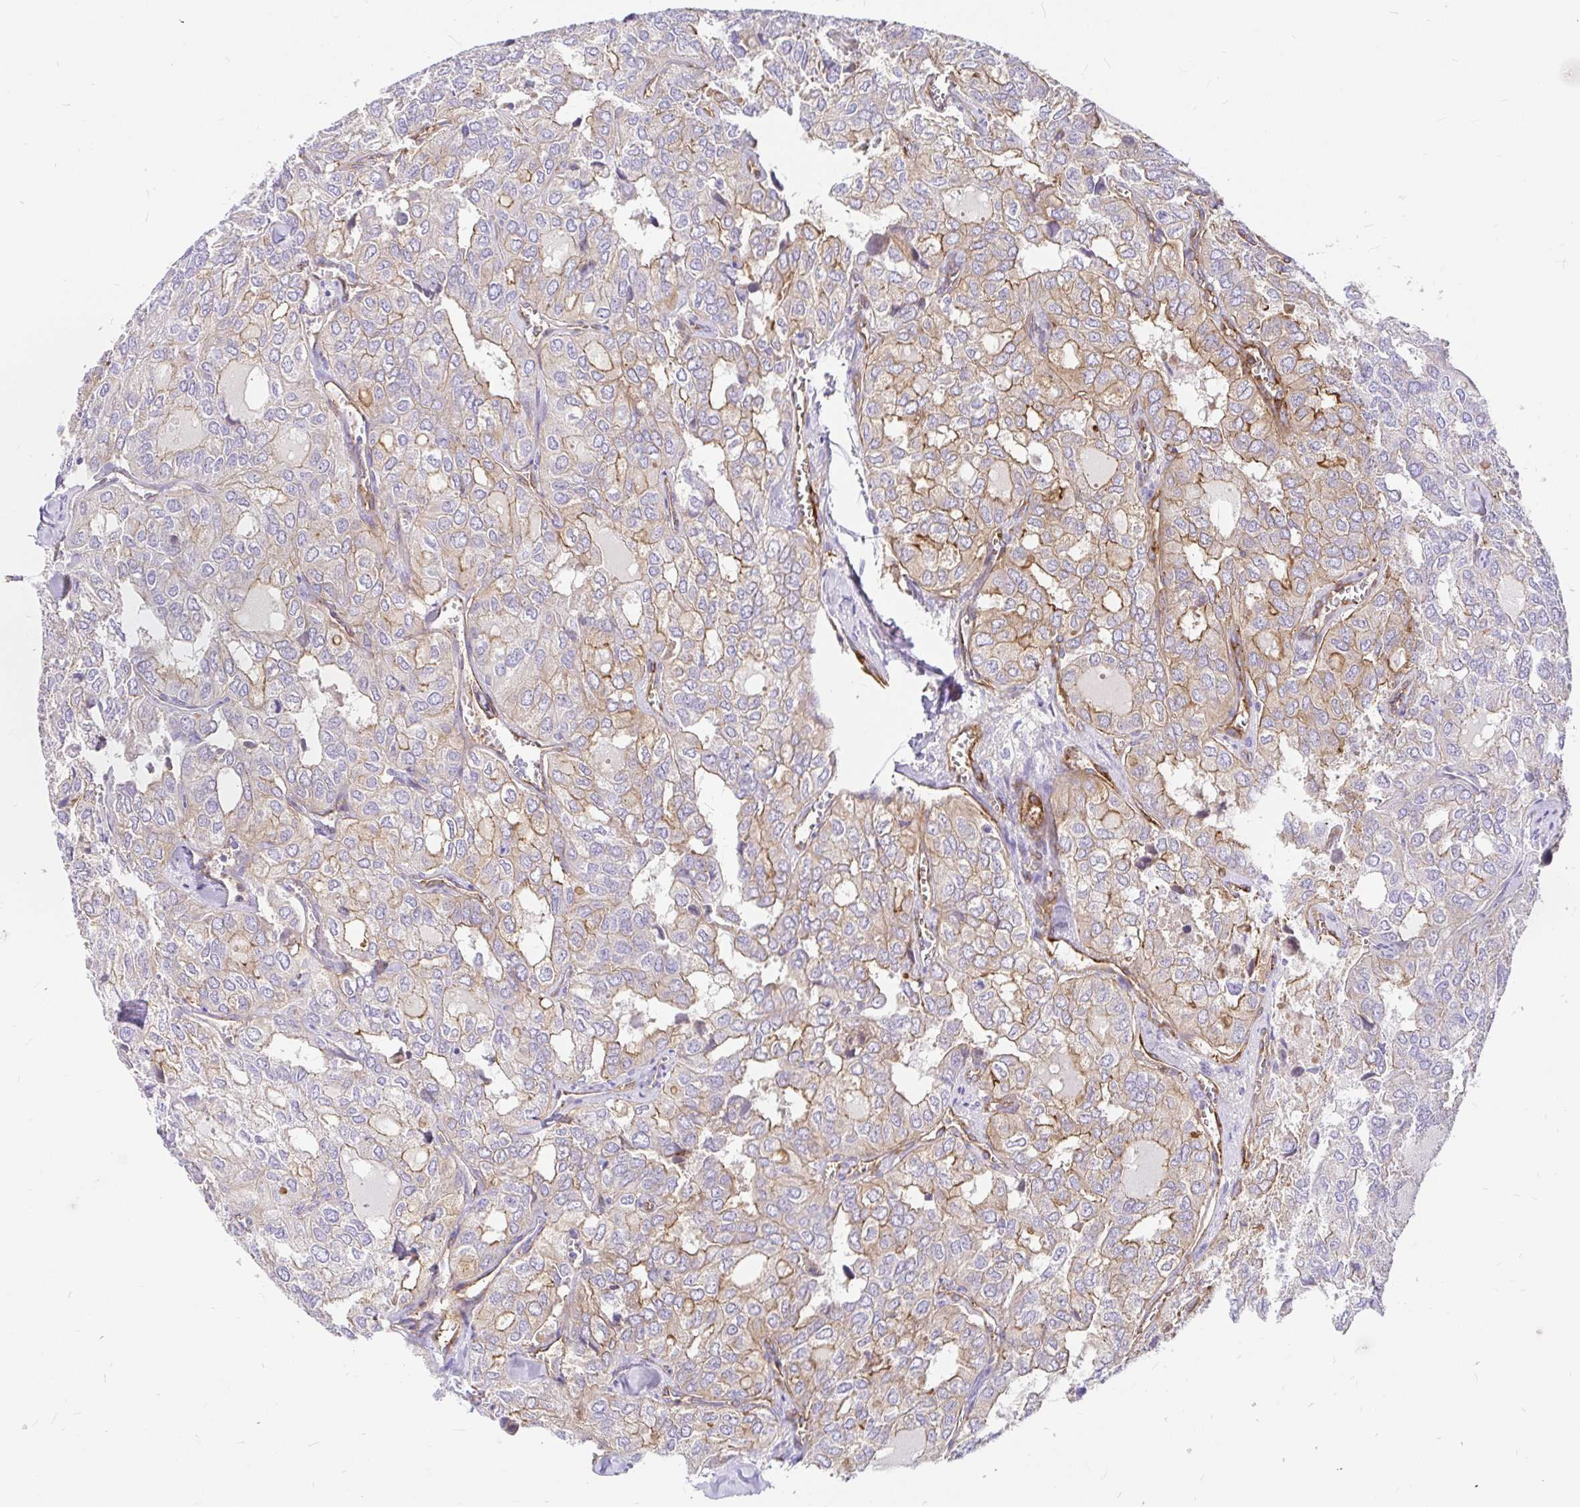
{"staining": {"intensity": "weak", "quantity": "25%-75%", "location": "cytoplasmic/membranous"}, "tissue": "thyroid cancer", "cell_type": "Tumor cells", "image_type": "cancer", "snomed": [{"axis": "morphology", "description": "Follicular adenoma carcinoma, NOS"}, {"axis": "topography", "description": "Thyroid gland"}], "caption": "IHC (DAB (3,3'-diaminobenzidine)) staining of human follicular adenoma carcinoma (thyroid) reveals weak cytoplasmic/membranous protein expression in about 25%-75% of tumor cells.", "gene": "MYO1B", "patient": {"sex": "male", "age": 75}}